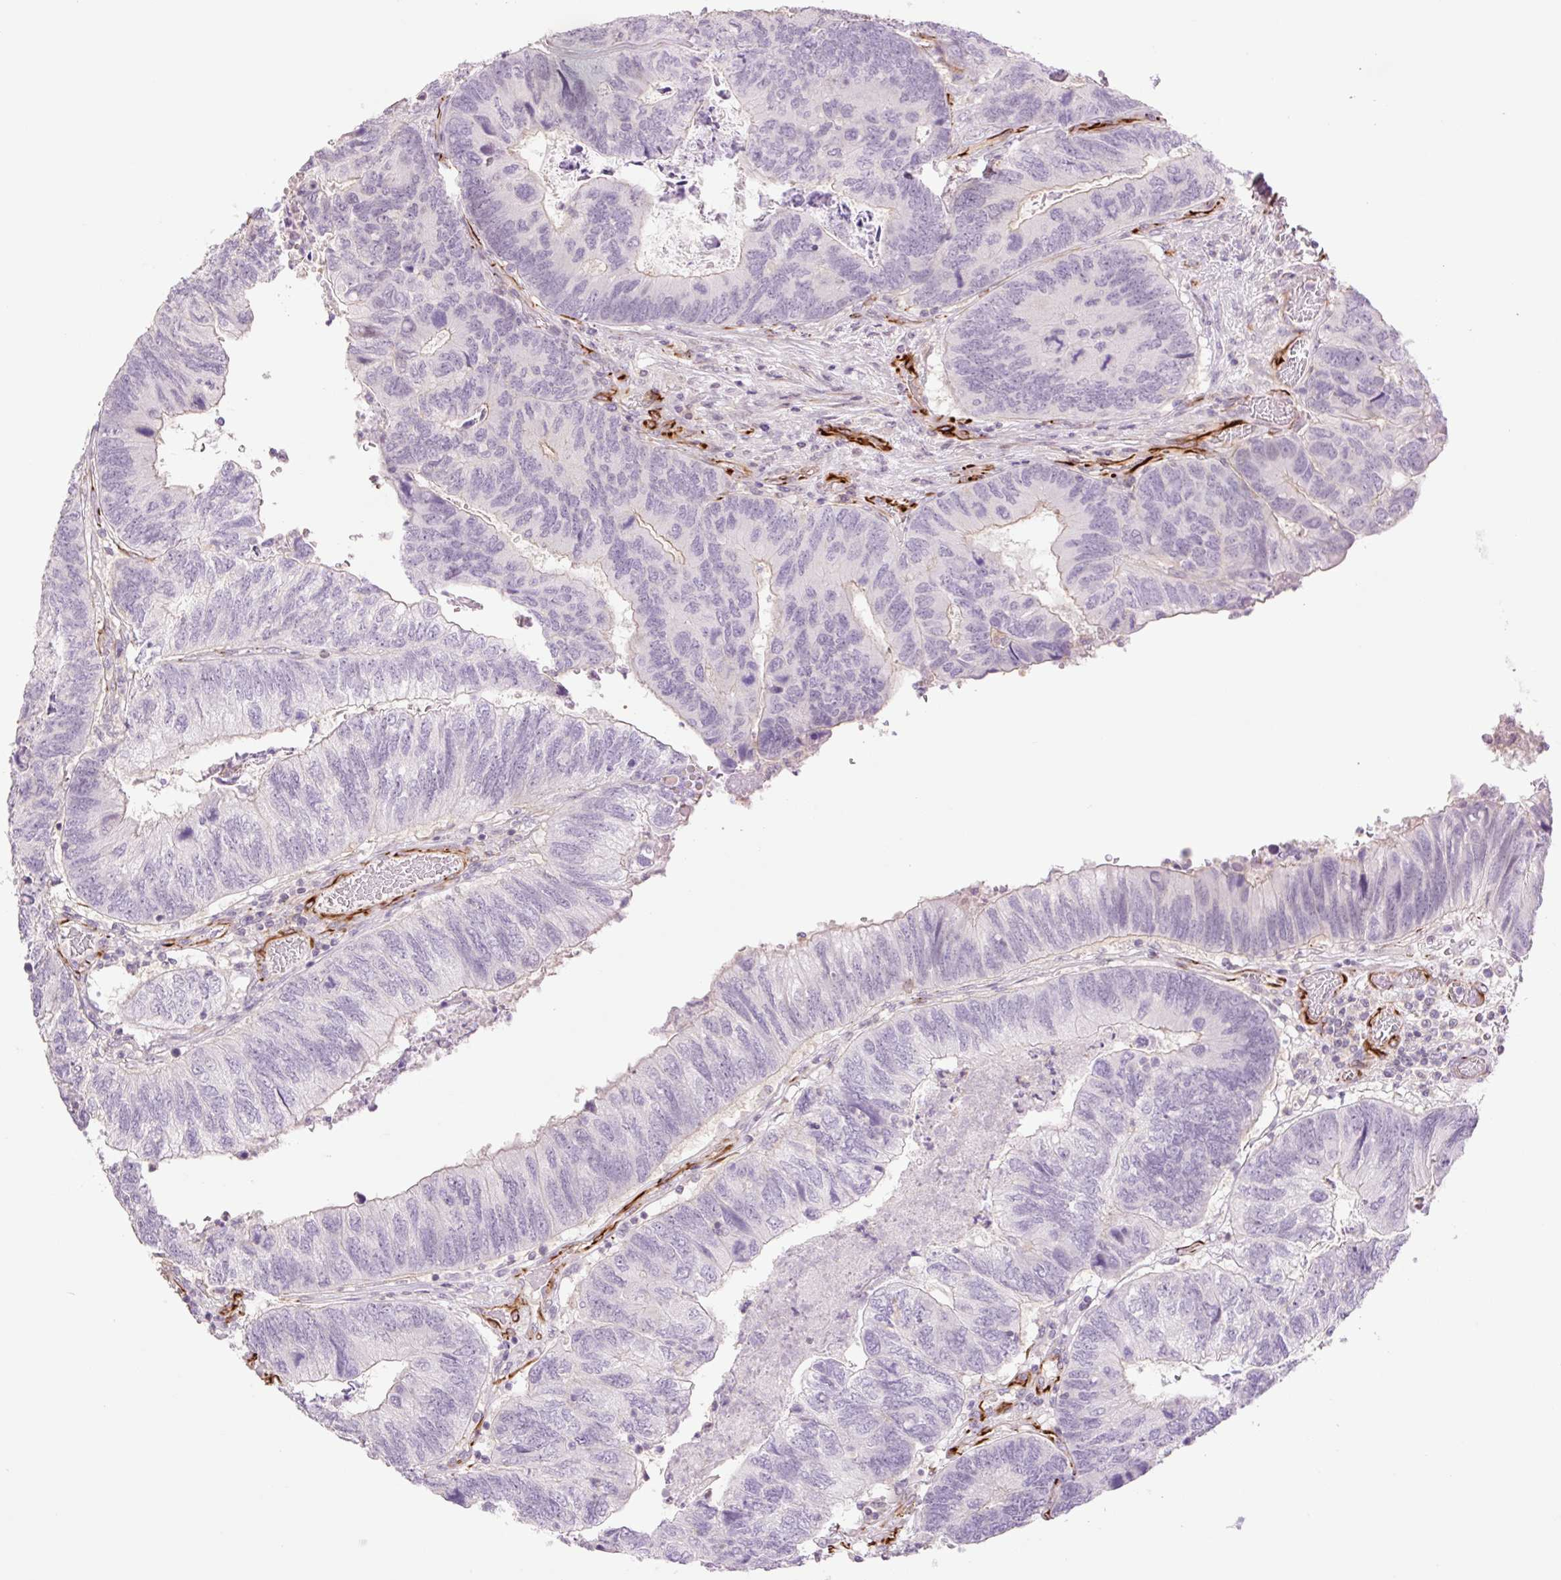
{"staining": {"intensity": "negative", "quantity": "none", "location": "none"}, "tissue": "colorectal cancer", "cell_type": "Tumor cells", "image_type": "cancer", "snomed": [{"axis": "morphology", "description": "Adenocarcinoma, NOS"}, {"axis": "topography", "description": "Colon"}], "caption": "There is no significant expression in tumor cells of colorectal cancer.", "gene": "ZFYVE21", "patient": {"sex": "female", "age": 67}}